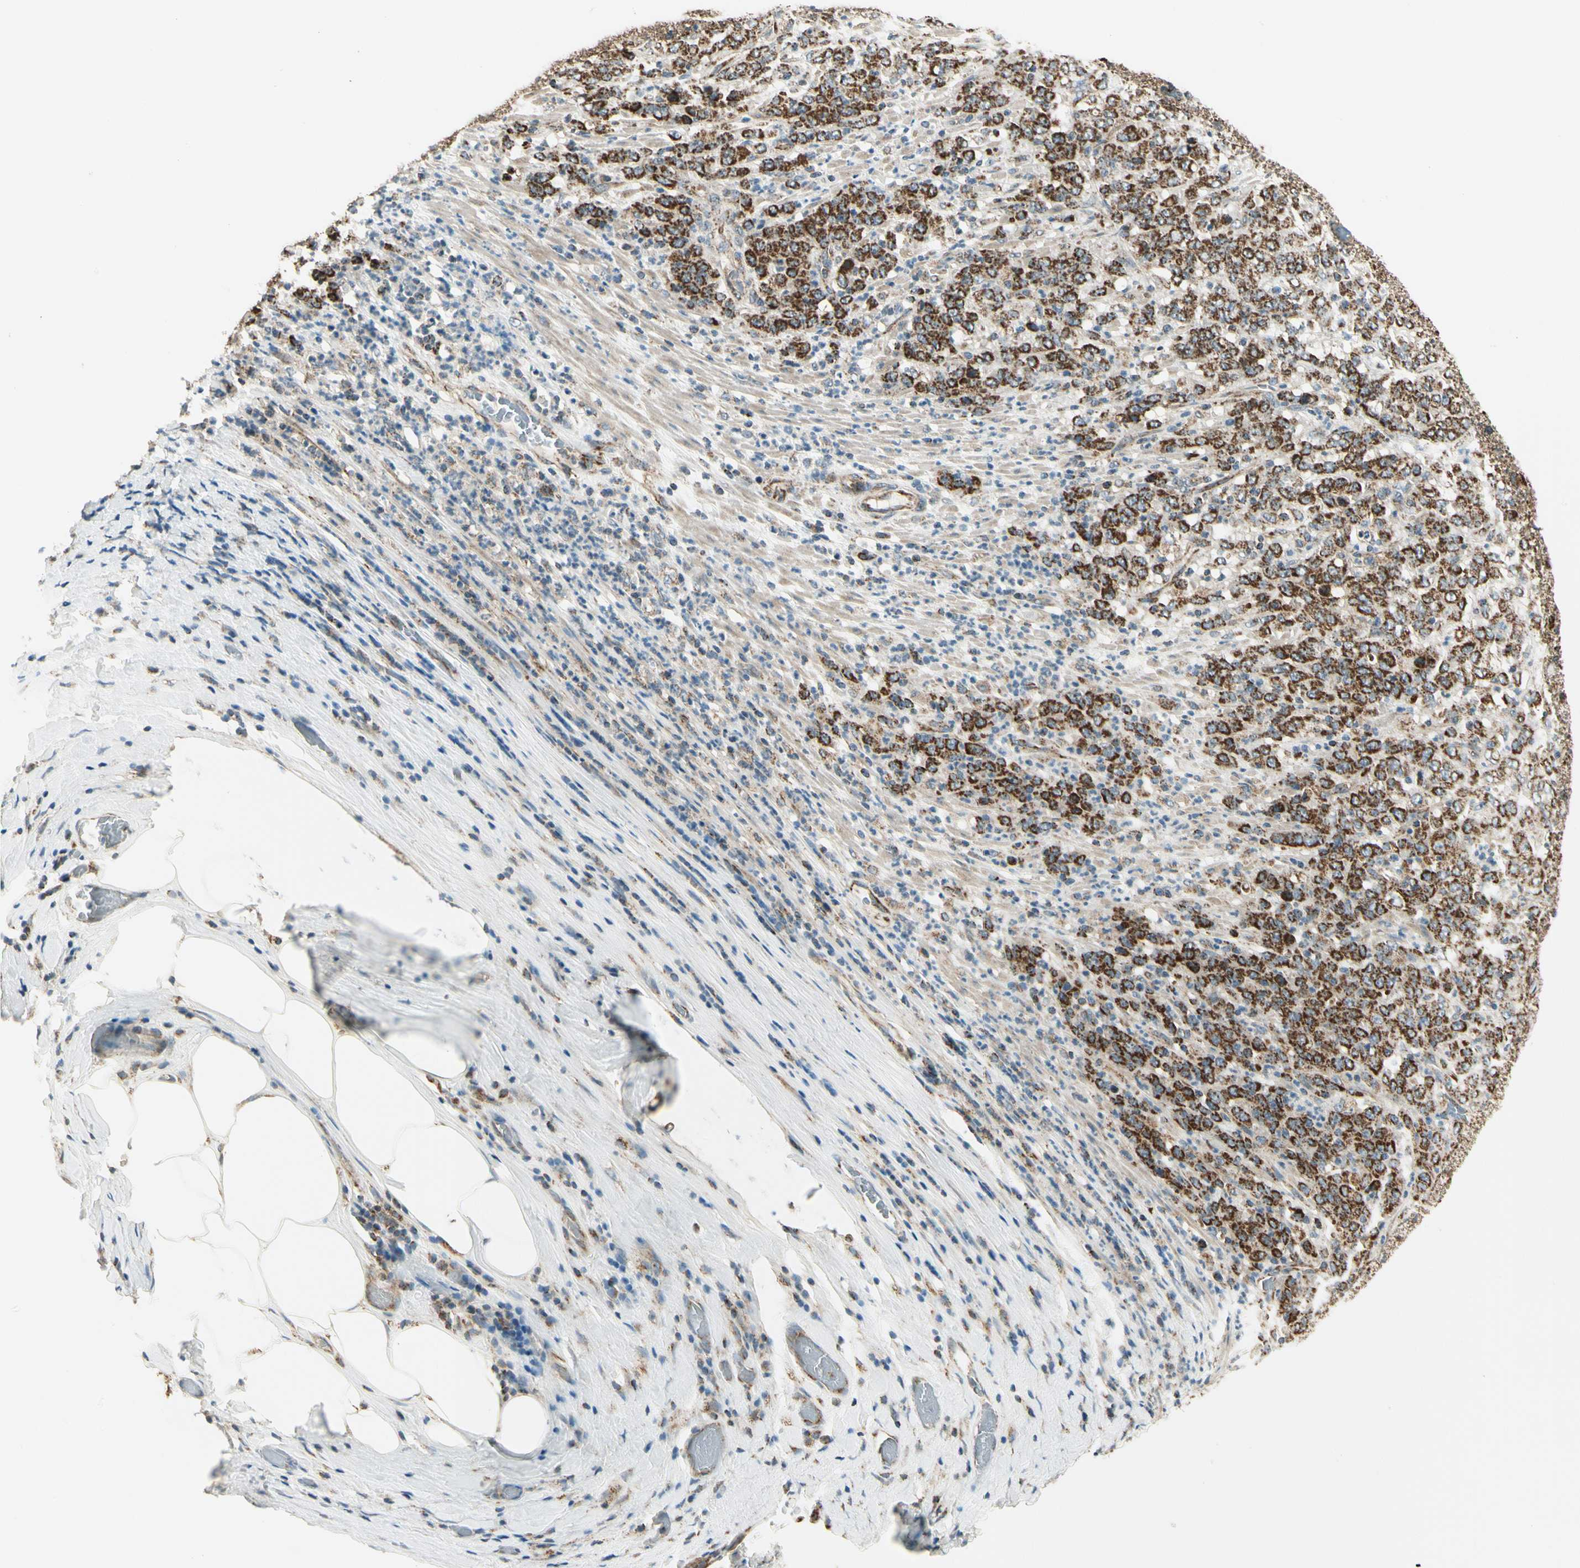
{"staining": {"intensity": "strong", "quantity": ">75%", "location": "cytoplasmic/membranous"}, "tissue": "stomach cancer", "cell_type": "Tumor cells", "image_type": "cancer", "snomed": [{"axis": "morphology", "description": "Adenocarcinoma, NOS"}, {"axis": "topography", "description": "Stomach, lower"}], "caption": "Strong cytoplasmic/membranous staining is seen in approximately >75% of tumor cells in stomach cancer.", "gene": "EPHB3", "patient": {"sex": "female", "age": 71}}